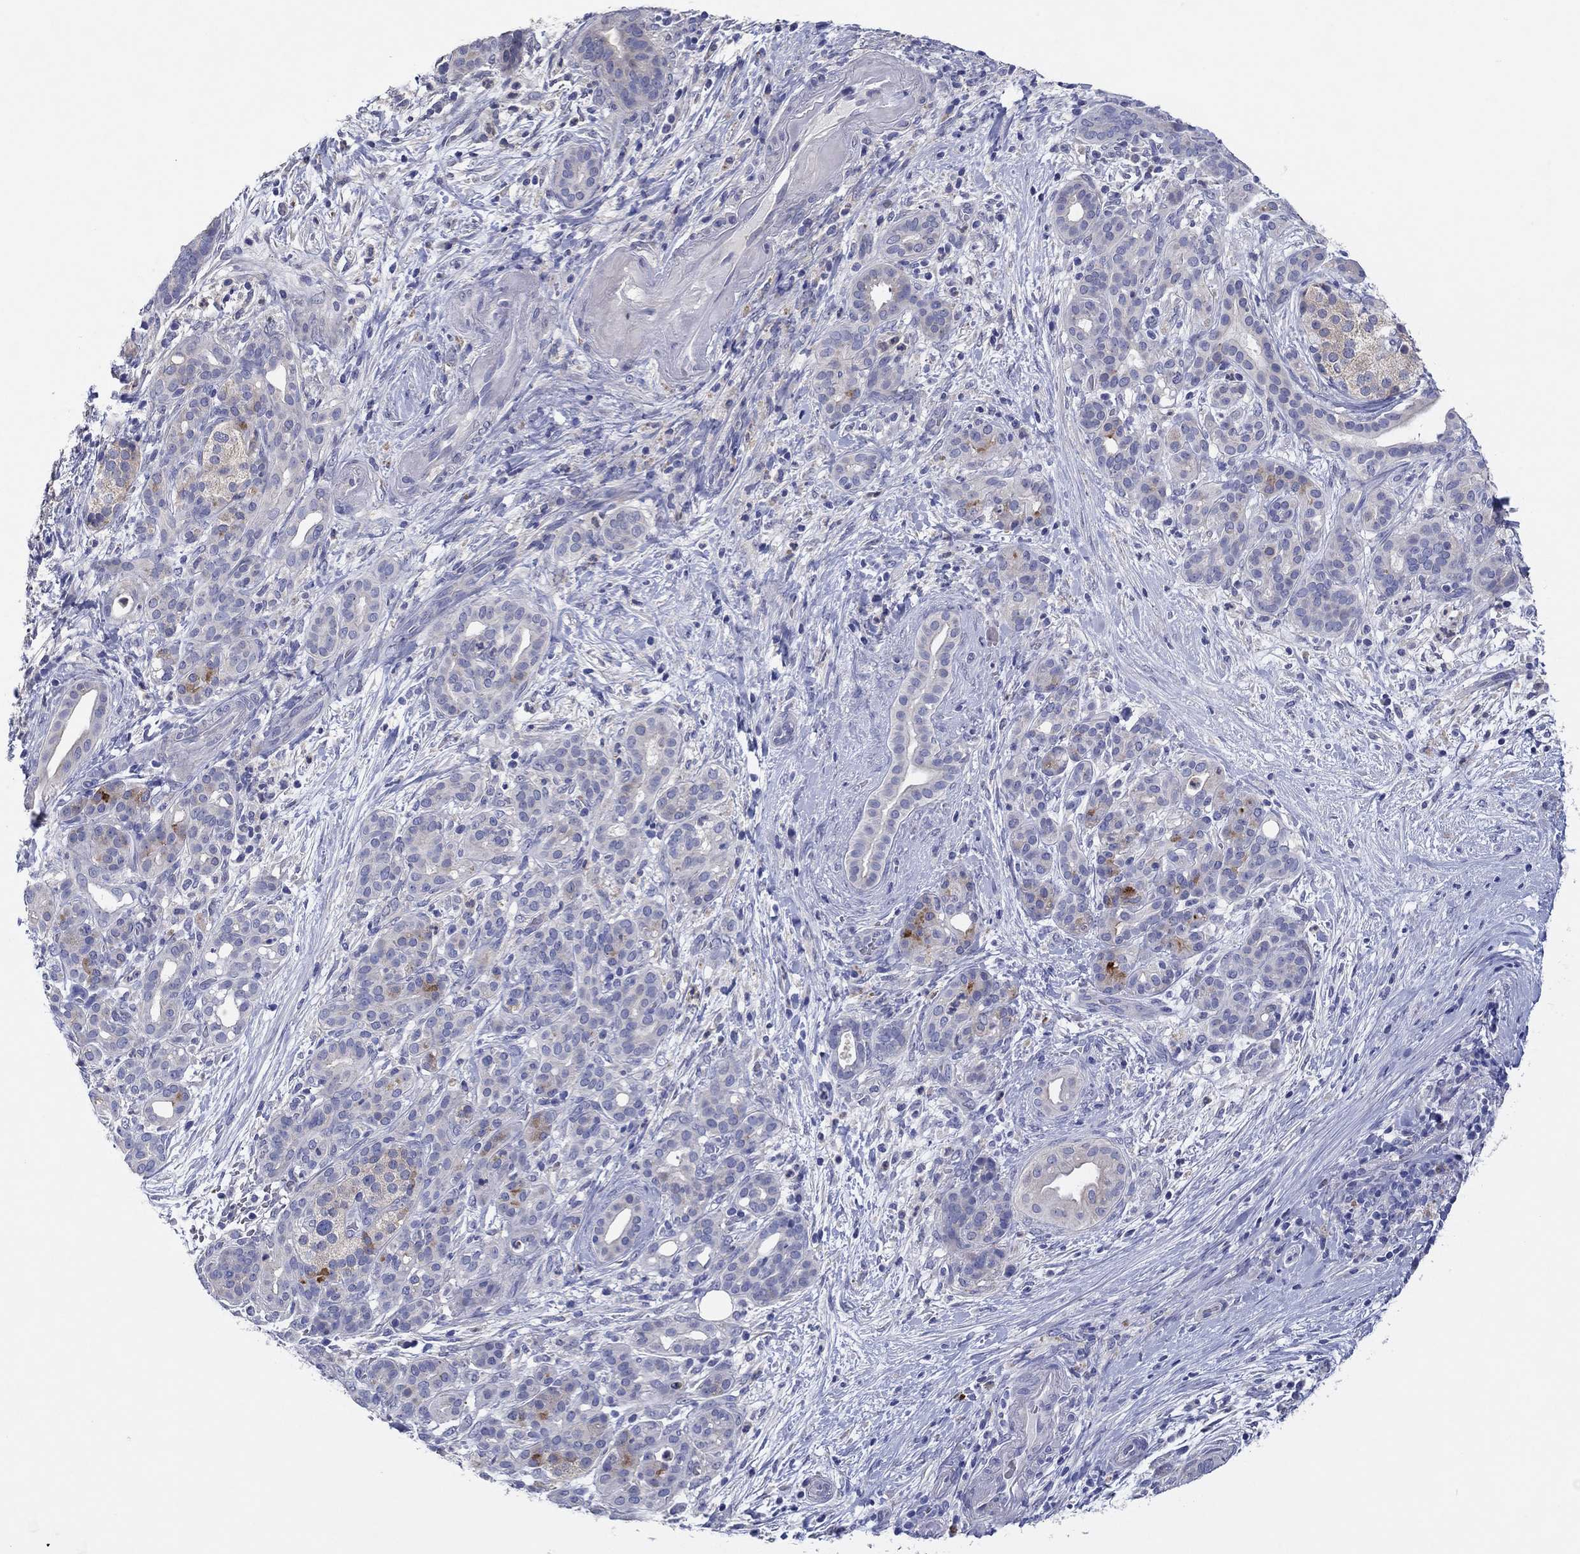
{"staining": {"intensity": "negative", "quantity": "none", "location": "none"}, "tissue": "pancreatic cancer", "cell_type": "Tumor cells", "image_type": "cancer", "snomed": [{"axis": "morphology", "description": "Adenocarcinoma, NOS"}, {"axis": "topography", "description": "Pancreas"}], "caption": "Immunohistochemistry of pancreatic adenocarcinoma reveals no positivity in tumor cells. (DAB (3,3'-diaminobenzidine) immunohistochemistry (IHC) with hematoxylin counter stain).", "gene": "HDC", "patient": {"sex": "male", "age": 44}}